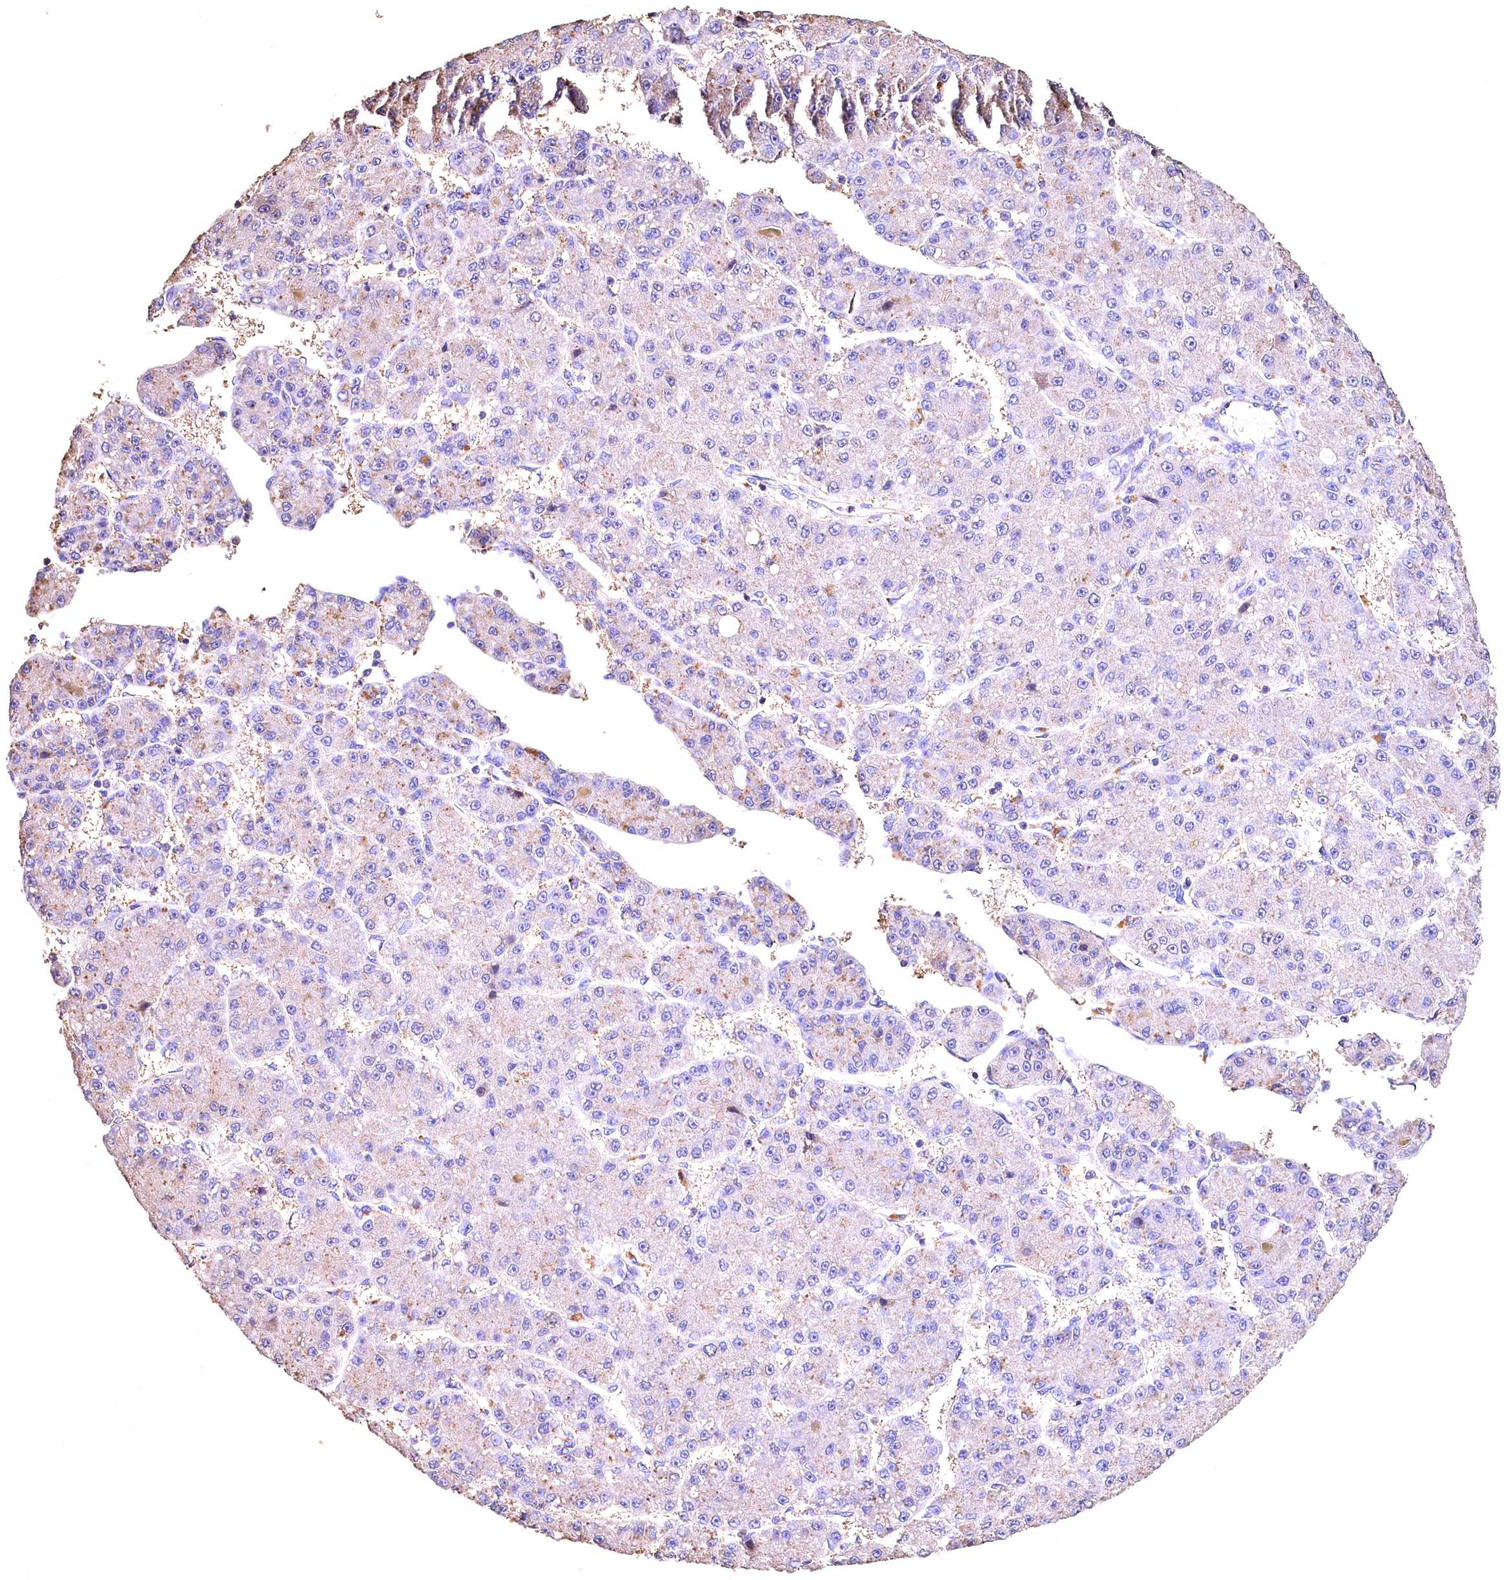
{"staining": {"intensity": "negative", "quantity": "none", "location": "none"}, "tissue": "liver cancer", "cell_type": "Tumor cells", "image_type": "cancer", "snomed": [{"axis": "morphology", "description": "Carcinoma, Hepatocellular, NOS"}, {"axis": "topography", "description": "Liver"}], "caption": "Immunohistochemistry of liver cancer (hepatocellular carcinoma) demonstrates no positivity in tumor cells.", "gene": "OAS3", "patient": {"sex": "male", "age": 67}}